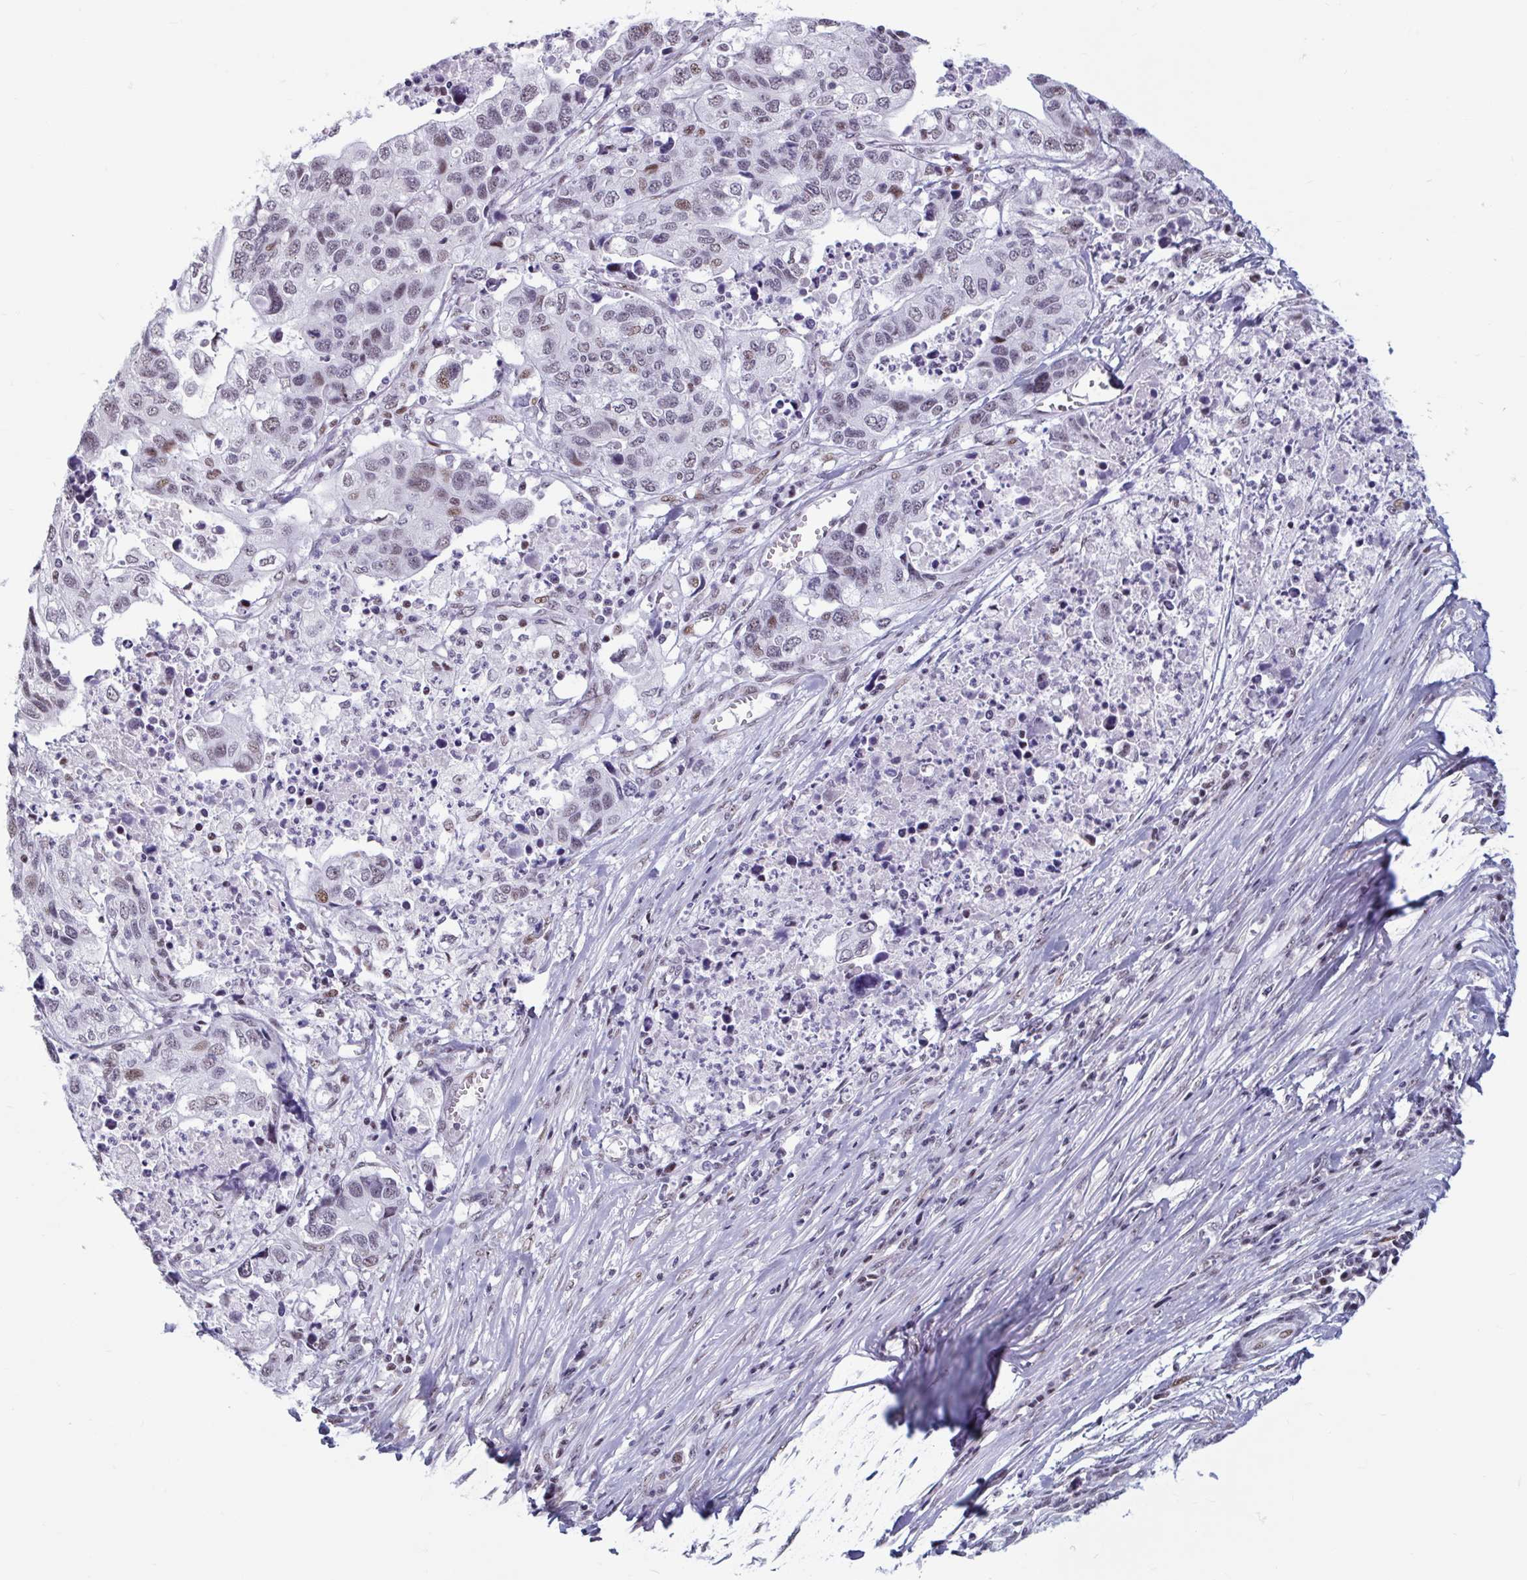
{"staining": {"intensity": "moderate", "quantity": "25%-75%", "location": "nuclear"}, "tissue": "stomach cancer", "cell_type": "Tumor cells", "image_type": "cancer", "snomed": [{"axis": "morphology", "description": "Adenocarcinoma, NOS"}, {"axis": "topography", "description": "Stomach, upper"}], "caption": "Immunohistochemistry micrograph of neoplastic tissue: human adenocarcinoma (stomach) stained using immunohistochemistry demonstrates medium levels of moderate protein expression localized specifically in the nuclear of tumor cells, appearing as a nuclear brown color.", "gene": "HSD17B6", "patient": {"sex": "female", "age": 67}}